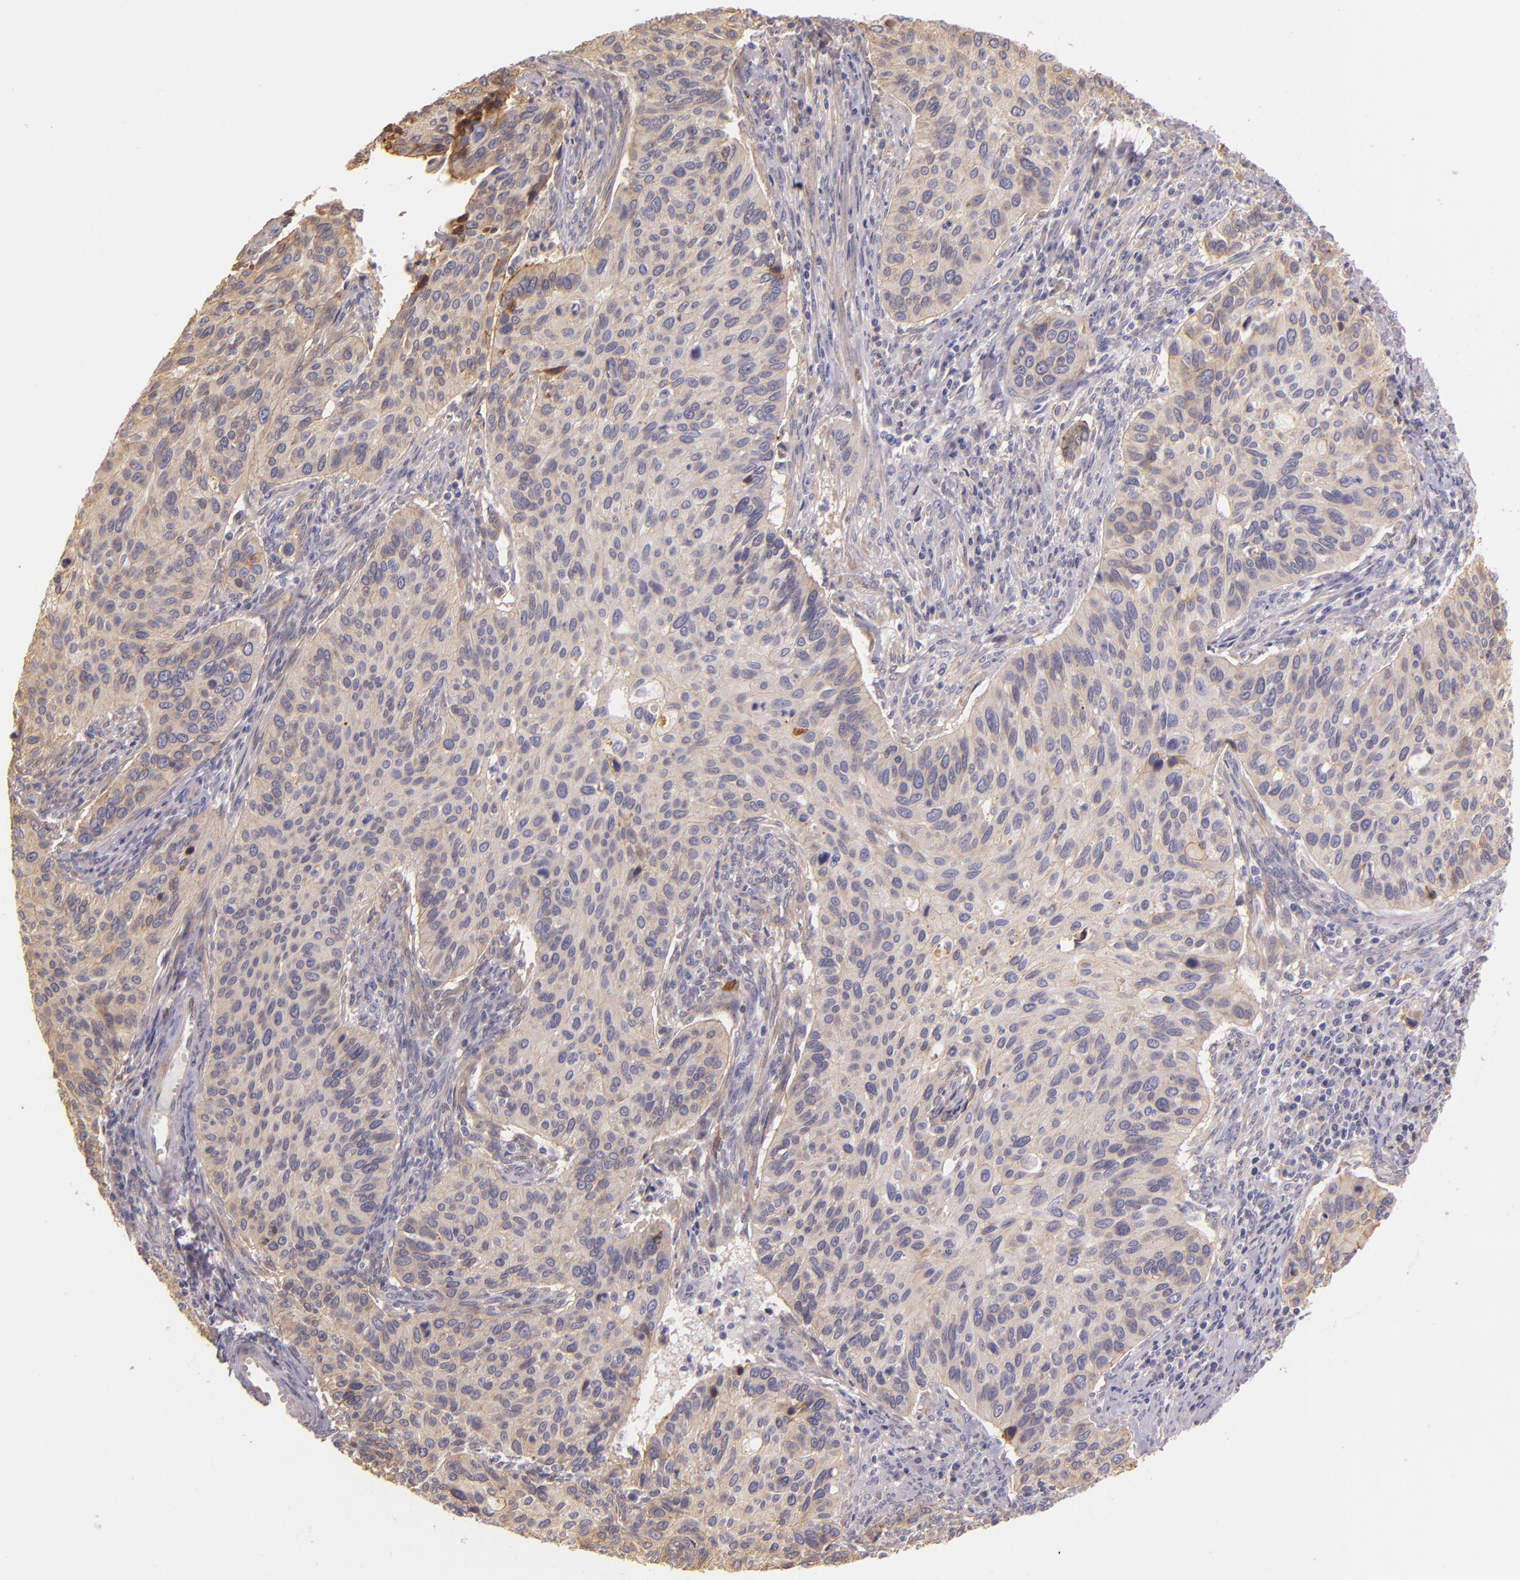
{"staining": {"intensity": "weak", "quantity": ">75%", "location": "cytoplasmic/membranous"}, "tissue": "cervical cancer", "cell_type": "Tumor cells", "image_type": "cancer", "snomed": [{"axis": "morphology", "description": "Adenocarcinoma, NOS"}, {"axis": "topography", "description": "Cervix"}], "caption": "Weak cytoplasmic/membranous protein expression is present in approximately >75% of tumor cells in cervical cancer (adenocarcinoma).", "gene": "CTSF", "patient": {"sex": "female", "age": 29}}